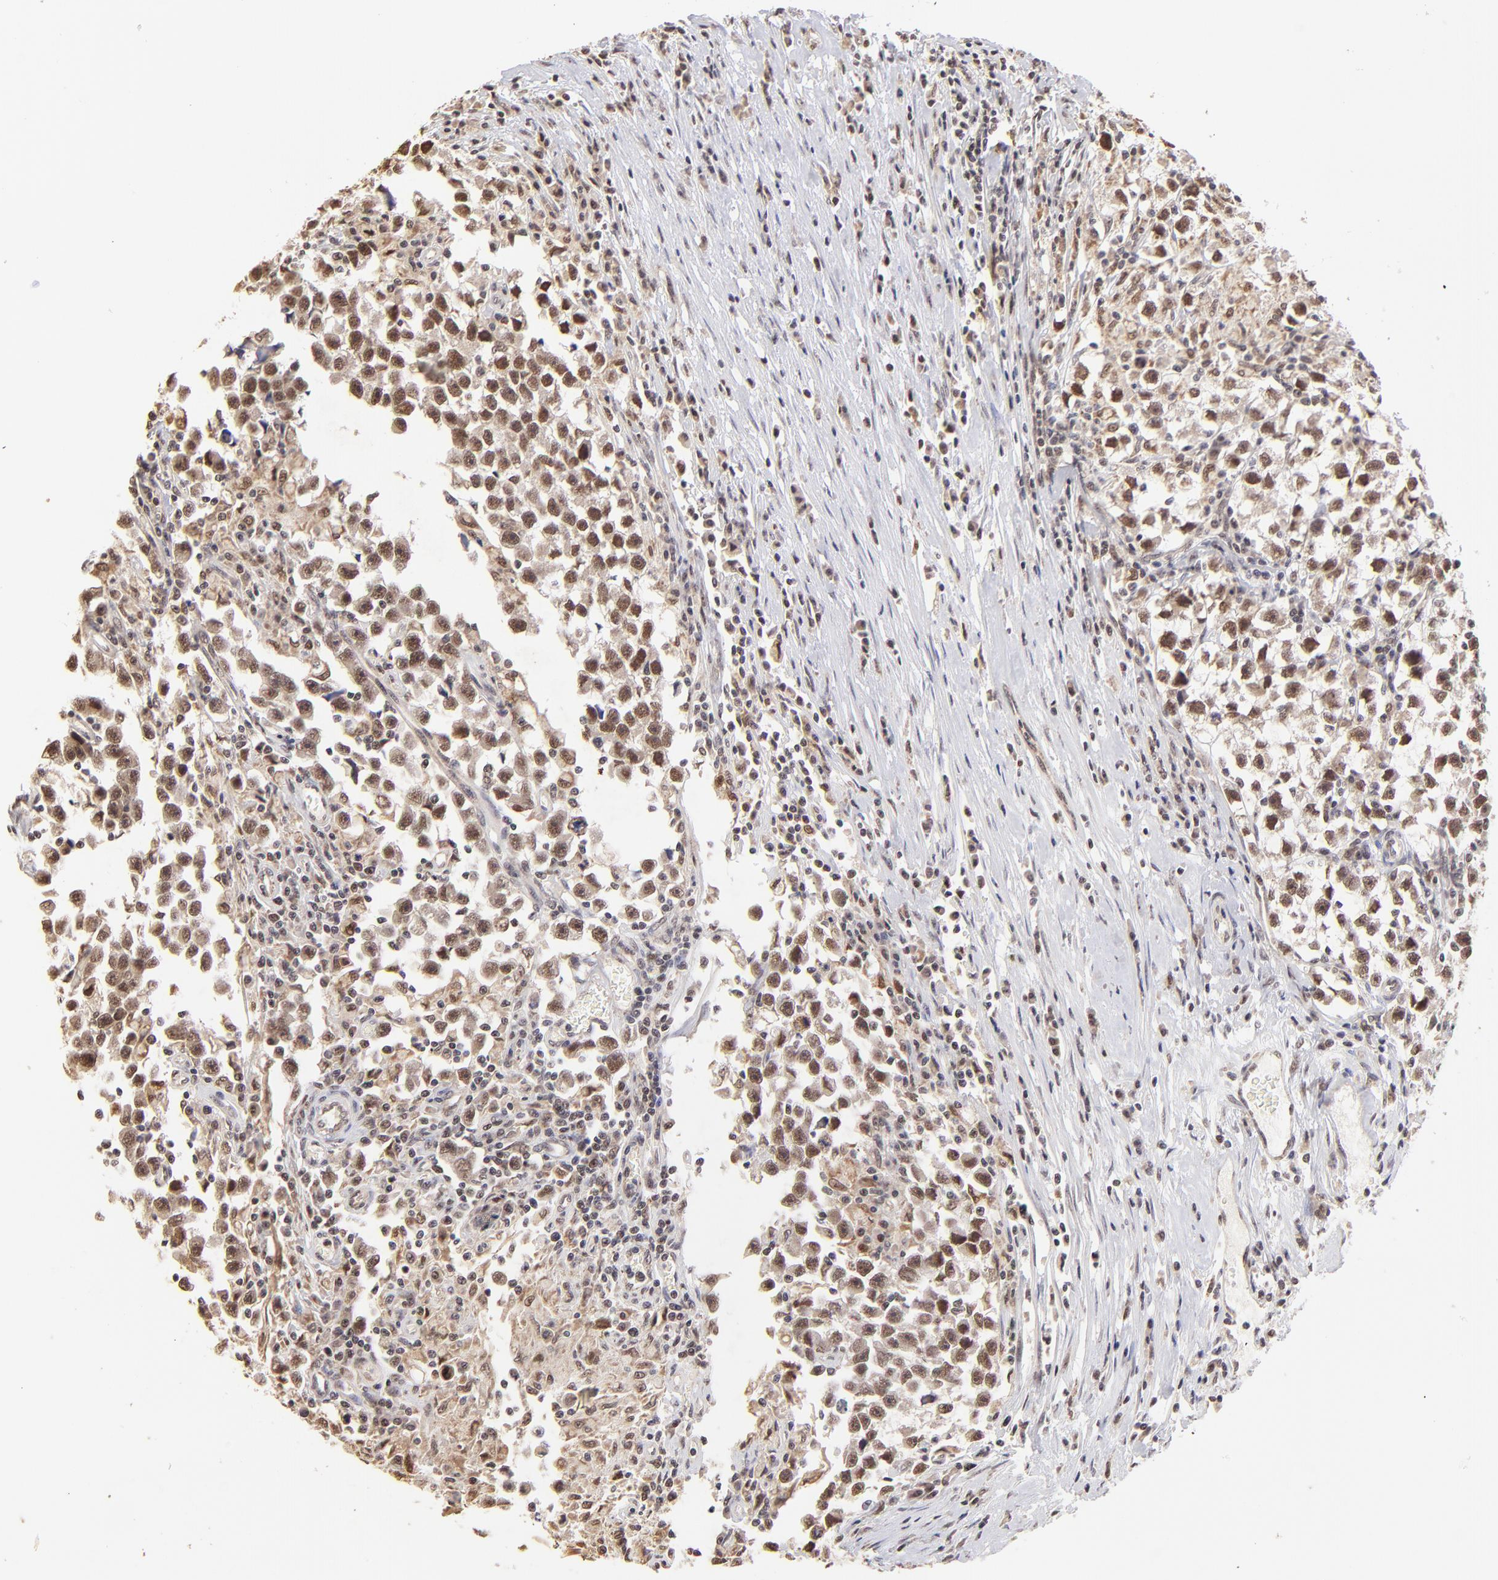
{"staining": {"intensity": "strong", "quantity": ">75%", "location": "nuclear"}, "tissue": "testis cancer", "cell_type": "Tumor cells", "image_type": "cancer", "snomed": [{"axis": "morphology", "description": "Seminoma, NOS"}, {"axis": "topography", "description": "Testis"}], "caption": "Testis cancer (seminoma) tissue exhibits strong nuclear staining in about >75% of tumor cells", "gene": "ZNF670", "patient": {"sex": "male", "age": 33}}